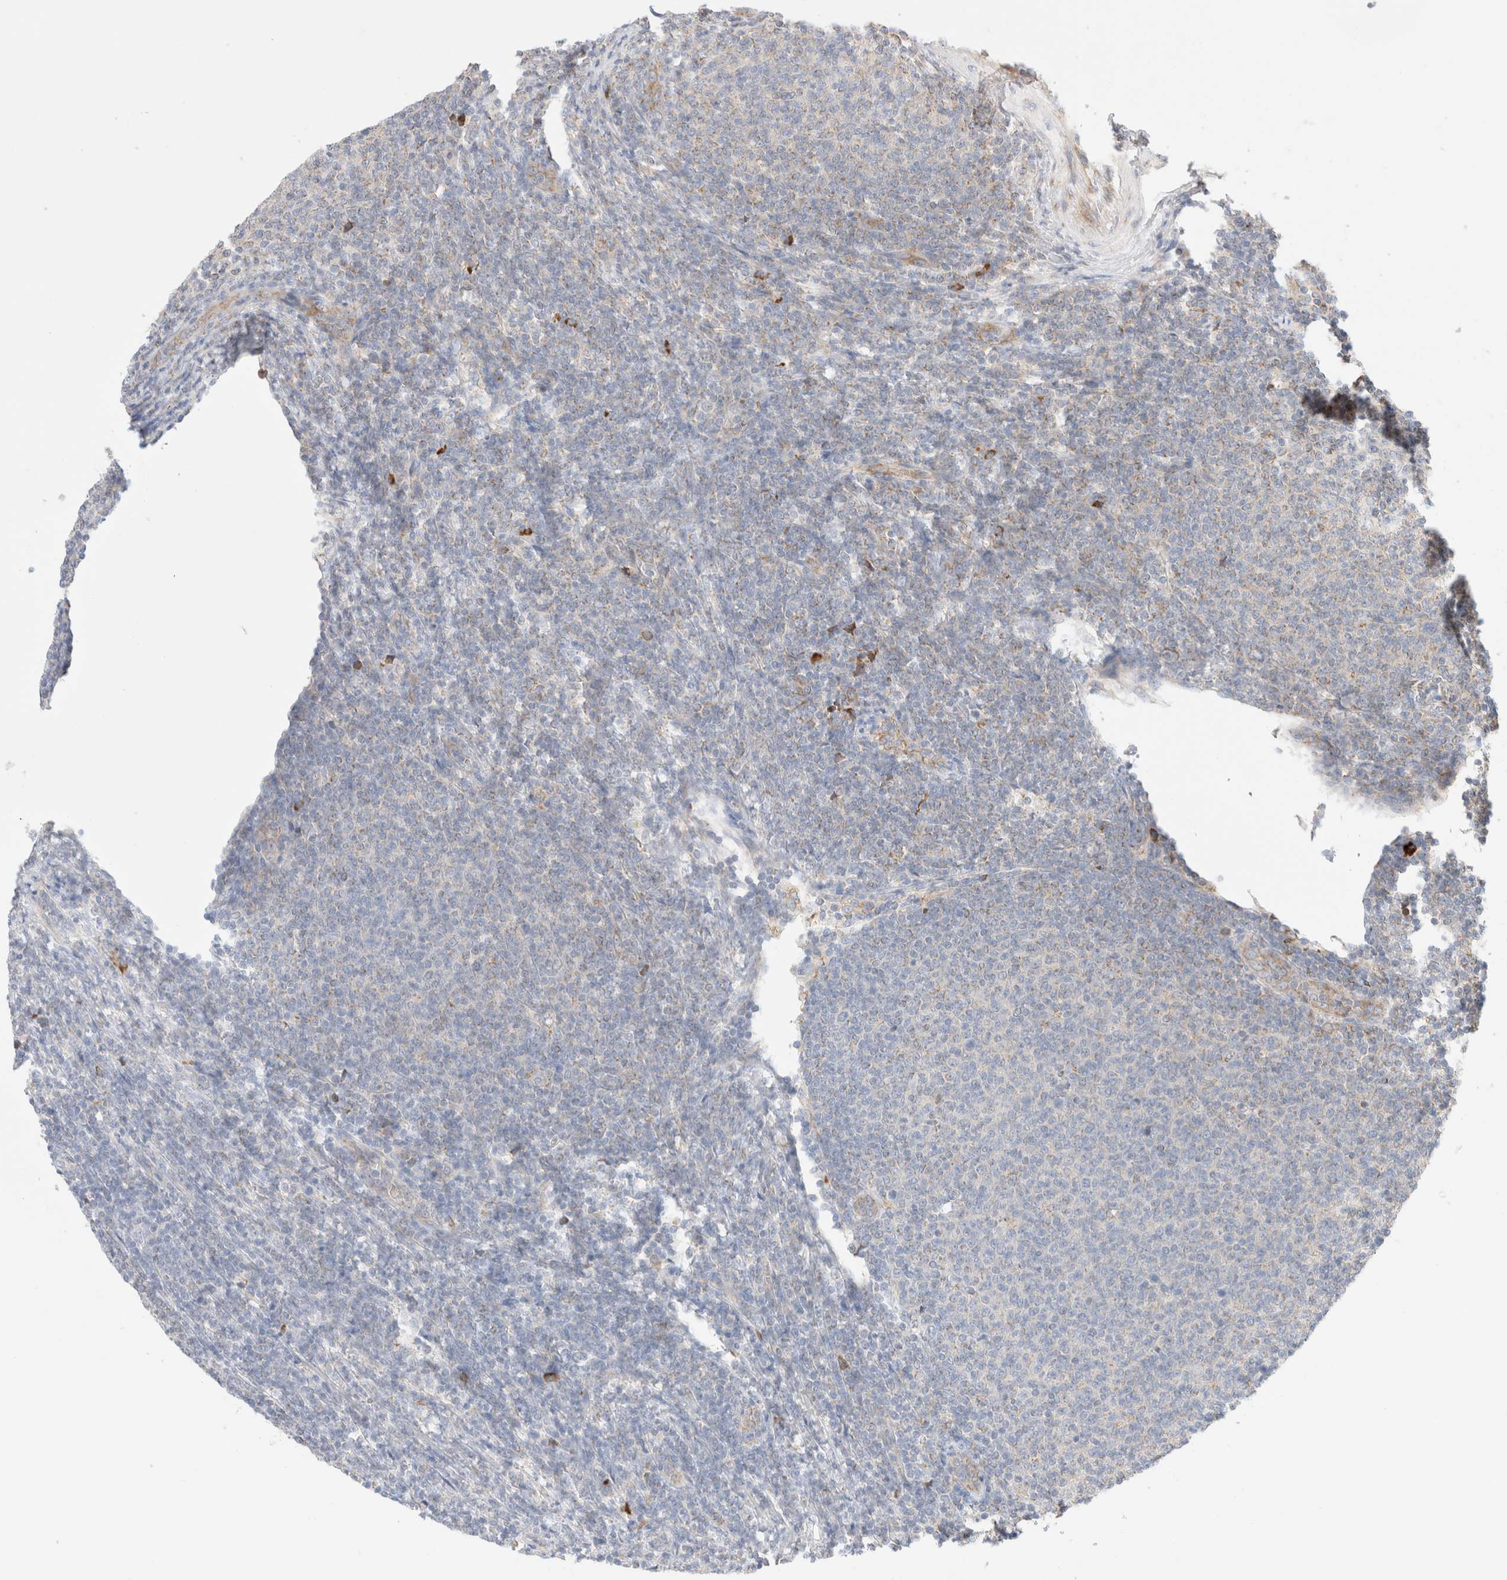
{"staining": {"intensity": "negative", "quantity": "none", "location": "none"}, "tissue": "lymphoma", "cell_type": "Tumor cells", "image_type": "cancer", "snomed": [{"axis": "morphology", "description": "Malignant lymphoma, non-Hodgkin's type, Low grade"}, {"axis": "topography", "description": "Lymph node"}], "caption": "This is a micrograph of immunohistochemistry staining of low-grade malignant lymphoma, non-Hodgkin's type, which shows no positivity in tumor cells. (DAB (3,3'-diaminobenzidine) IHC with hematoxylin counter stain).", "gene": "UTS2B", "patient": {"sex": "male", "age": 66}}